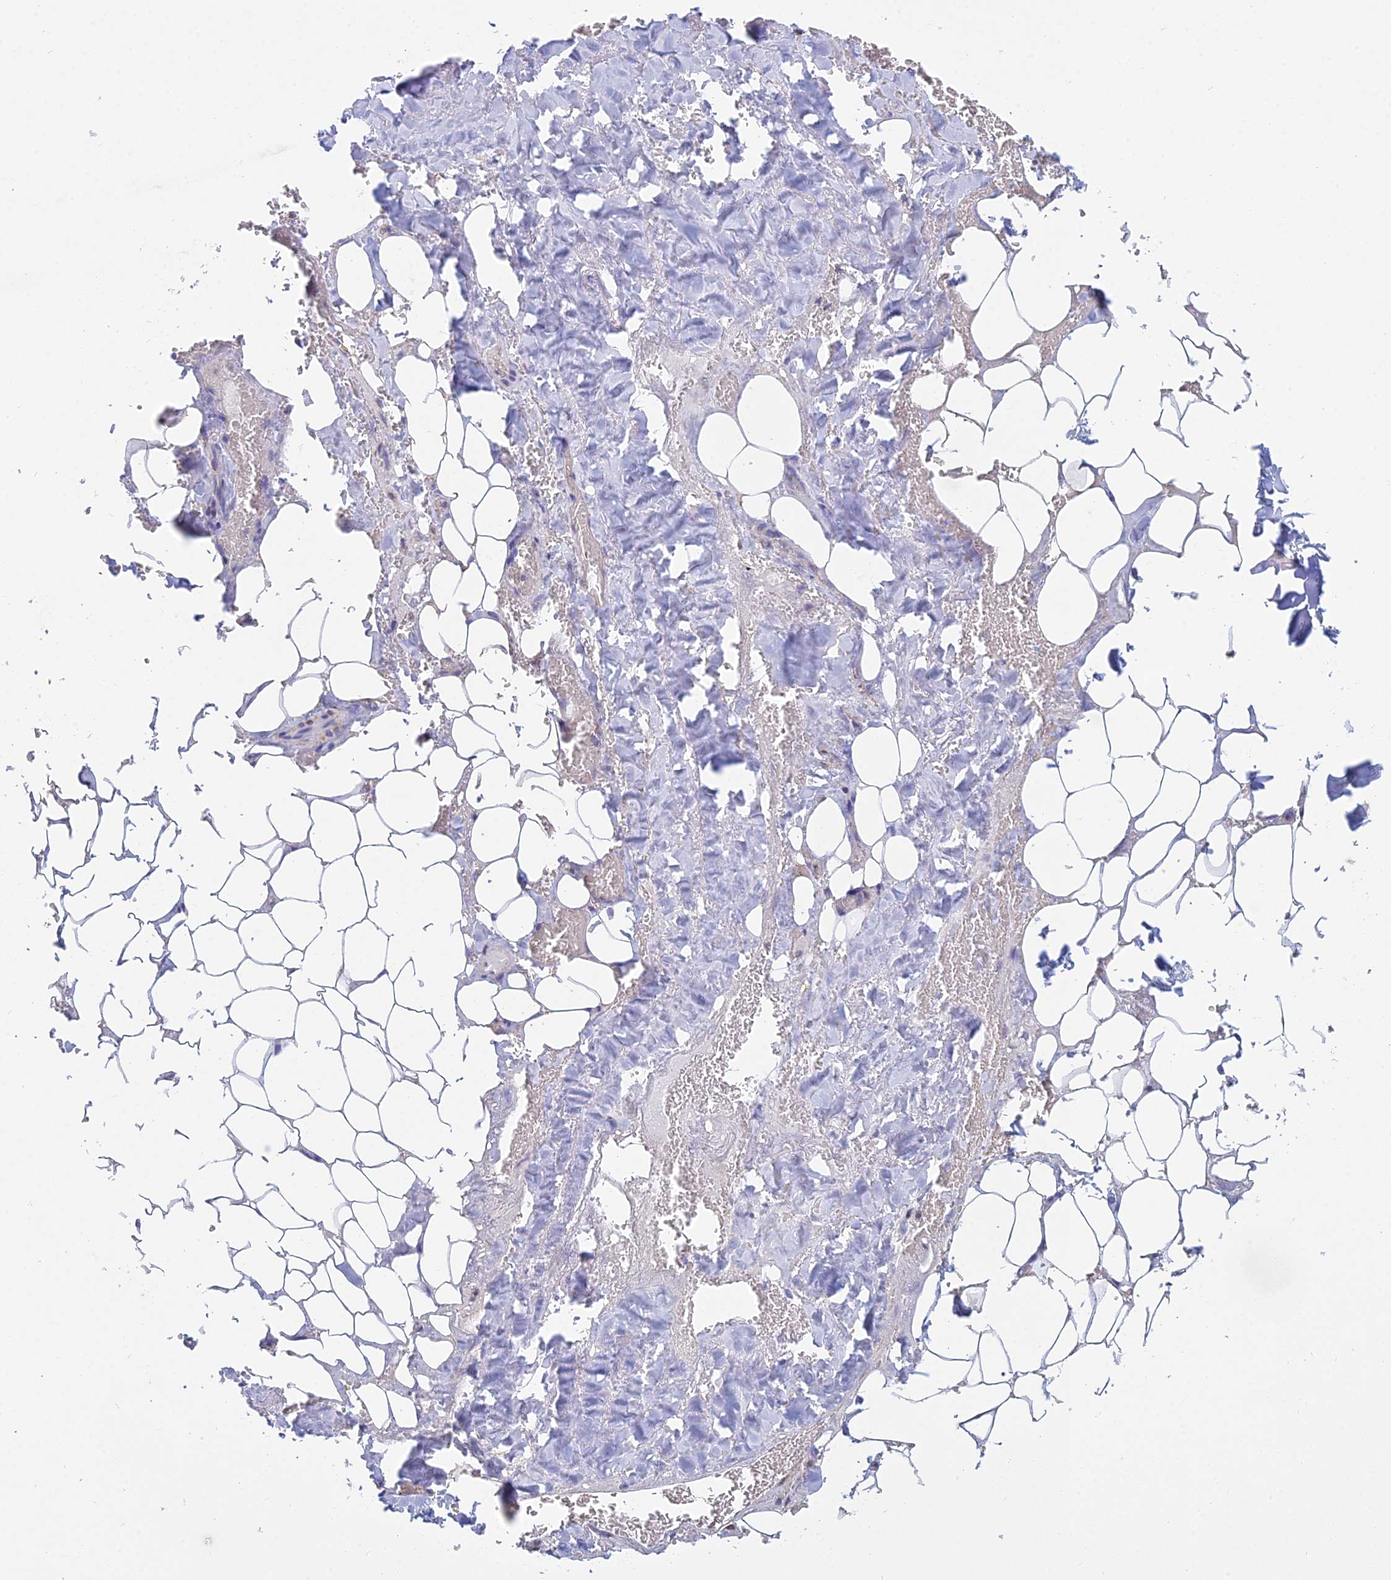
{"staining": {"intensity": "weak", "quantity": "25%-75%", "location": "cytoplasmic/membranous"}, "tissue": "adipose tissue", "cell_type": "Adipocytes", "image_type": "normal", "snomed": [{"axis": "morphology", "description": "Normal tissue, NOS"}, {"axis": "topography", "description": "Peripheral nerve tissue"}], "caption": "A high-resolution image shows immunohistochemistry staining of normal adipose tissue, which reveals weak cytoplasmic/membranous positivity in about 25%-75% of adipocytes. Immunohistochemistry stains the protein in brown and the nuclei are stained blue.", "gene": "OR2W3", "patient": {"sex": "male", "age": 70}}